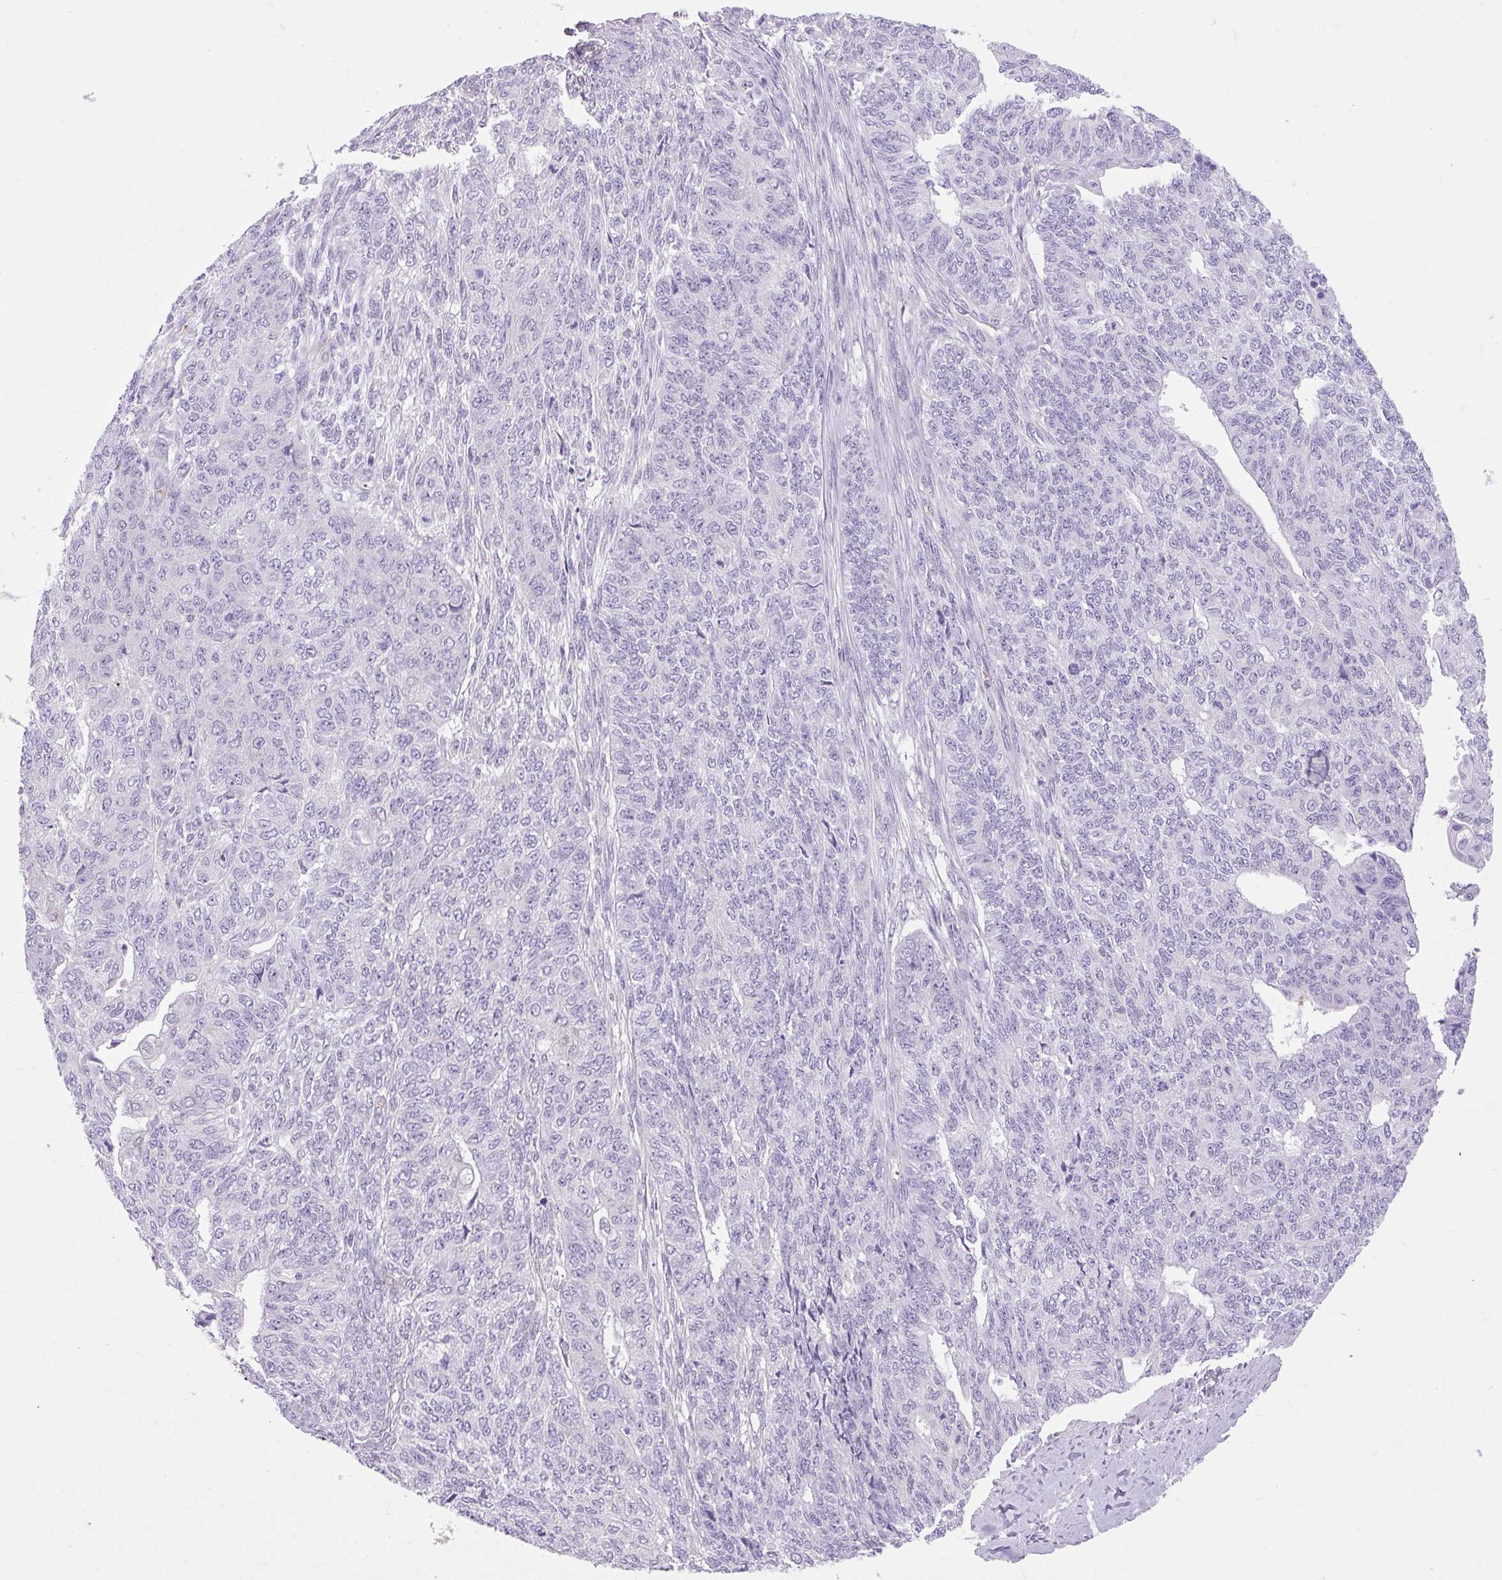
{"staining": {"intensity": "negative", "quantity": "none", "location": "none"}, "tissue": "endometrial cancer", "cell_type": "Tumor cells", "image_type": "cancer", "snomed": [{"axis": "morphology", "description": "Adenocarcinoma, NOS"}, {"axis": "topography", "description": "Endometrium"}], "caption": "IHC photomicrograph of endometrial cancer (adenocarcinoma) stained for a protein (brown), which shows no positivity in tumor cells.", "gene": "SCO2", "patient": {"sex": "female", "age": 32}}